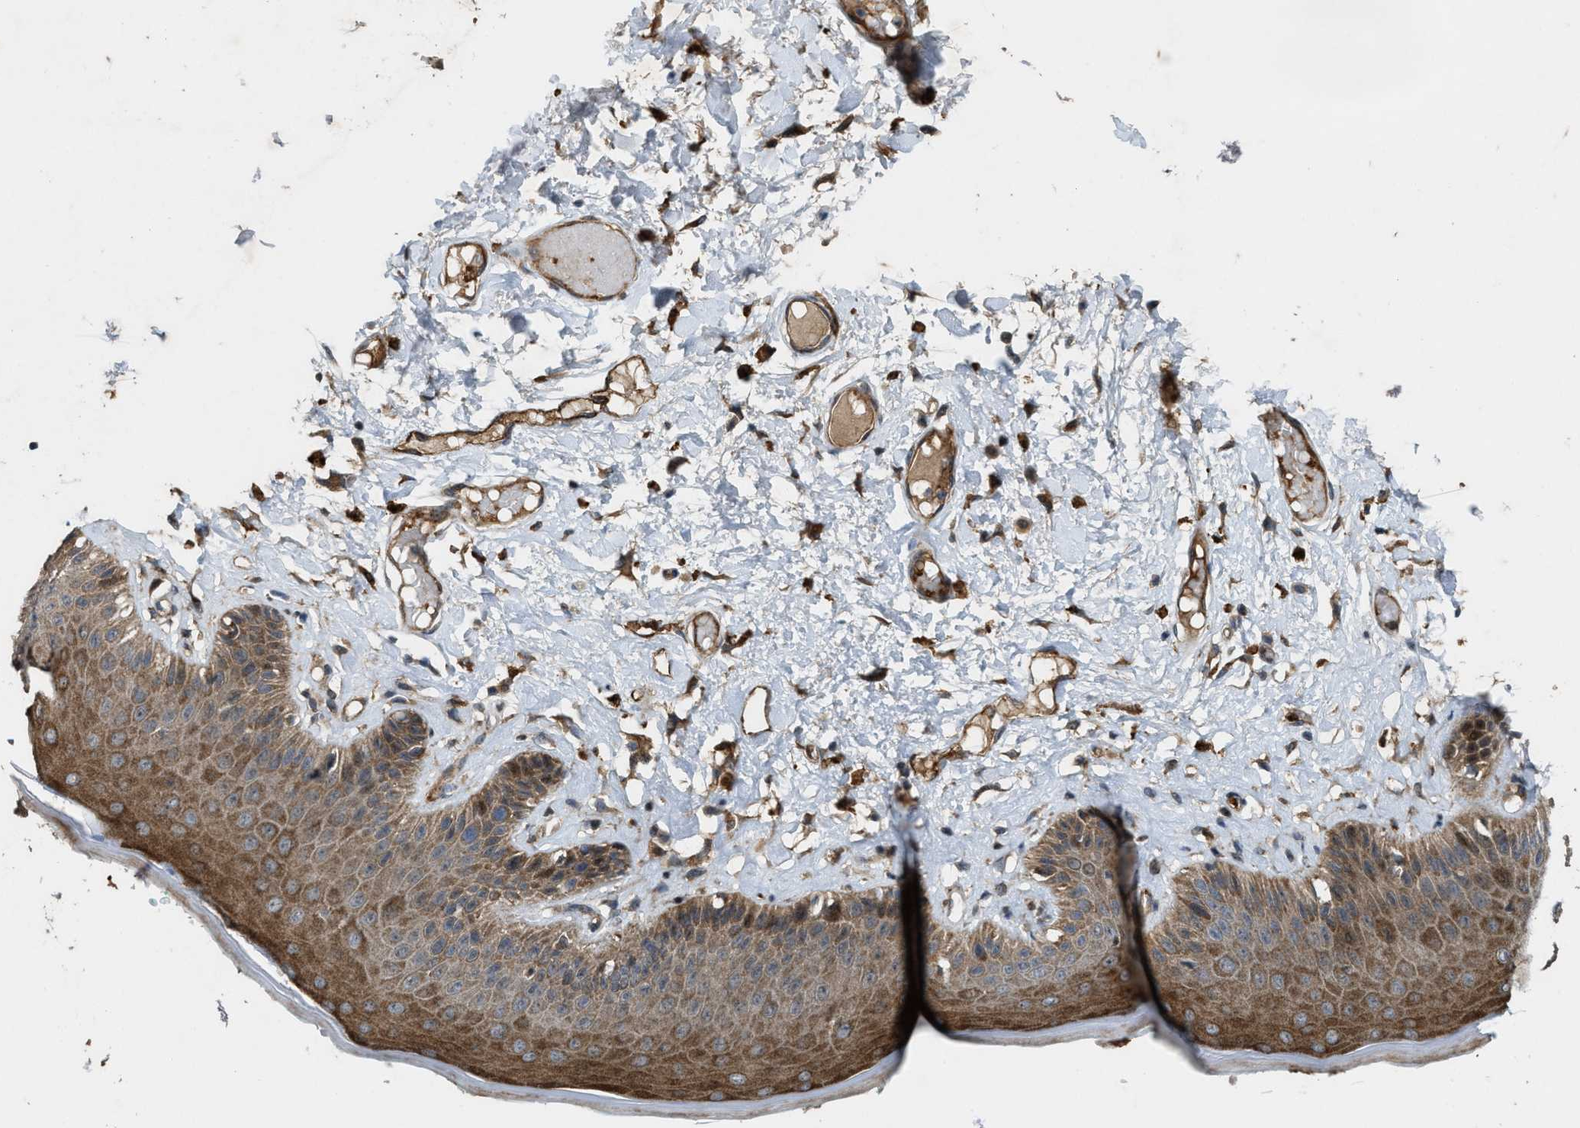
{"staining": {"intensity": "moderate", "quantity": ">75%", "location": "cytoplasmic/membranous"}, "tissue": "skin", "cell_type": "Epidermal cells", "image_type": "normal", "snomed": [{"axis": "morphology", "description": "Normal tissue, NOS"}, {"axis": "topography", "description": "Vulva"}], "caption": "Normal skin reveals moderate cytoplasmic/membranous positivity in about >75% of epidermal cells (IHC, brightfield microscopy, high magnification)..", "gene": "LRRC72", "patient": {"sex": "female", "age": 73}}